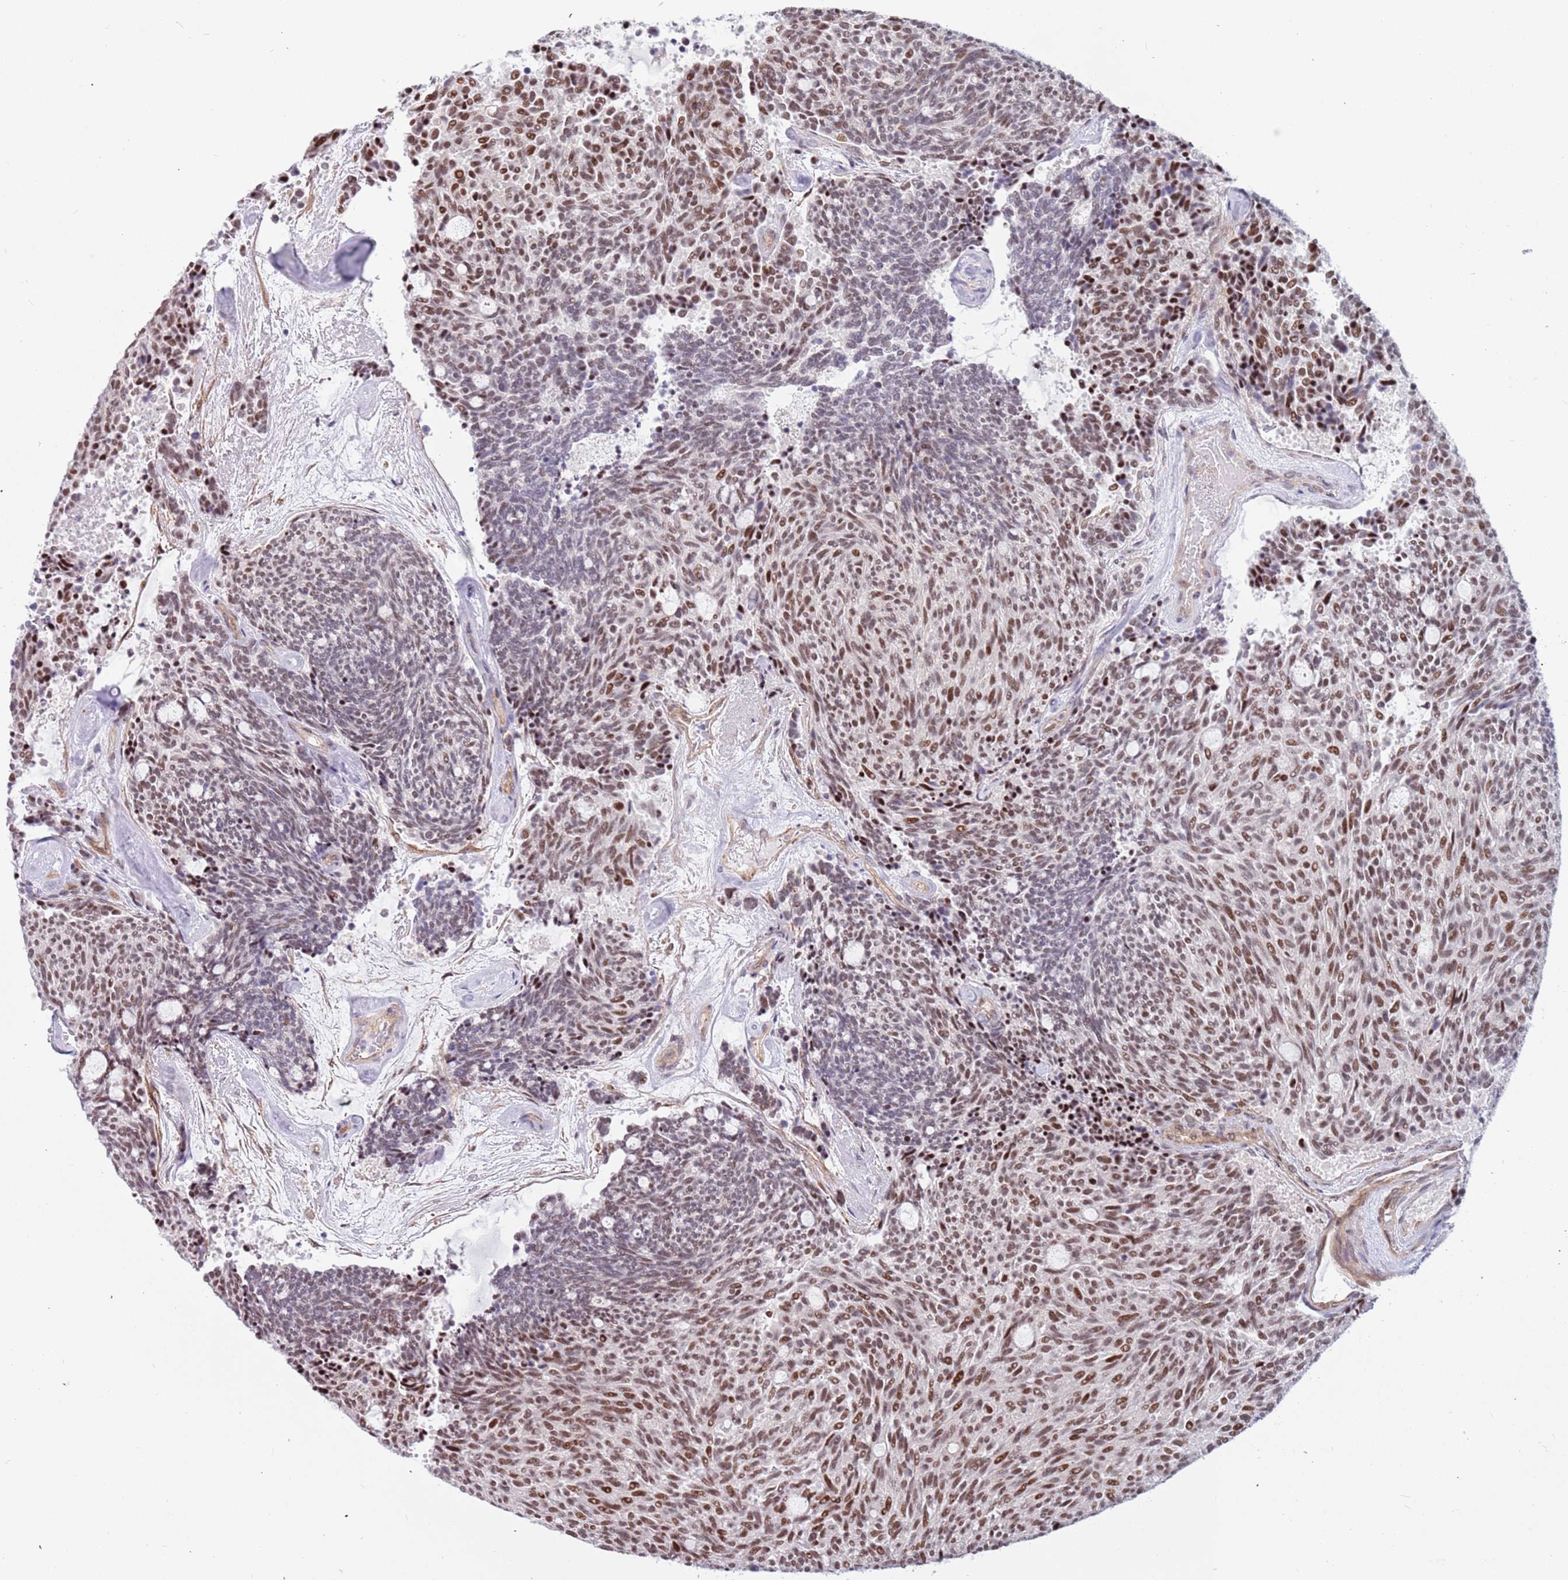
{"staining": {"intensity": "moderate", "quantity": ">75%", "location": "nuclear"}, "tissue": "carcinoid", "cell_type": "Tumor cells", "image_type": "cancer", "snomed": [{"axis": "morphology", "description": "Carcinoid, malignant, NOS"}, {"axis": "topography", "description": "Pancreas"}], "caption": "Immunohistochemical staining of carcinoid displays medium levels of moderate nuclear staining in about >75% of tumor cells.", "gene": "LRMDA", "patient": {"sex": "female", "age": 54}}